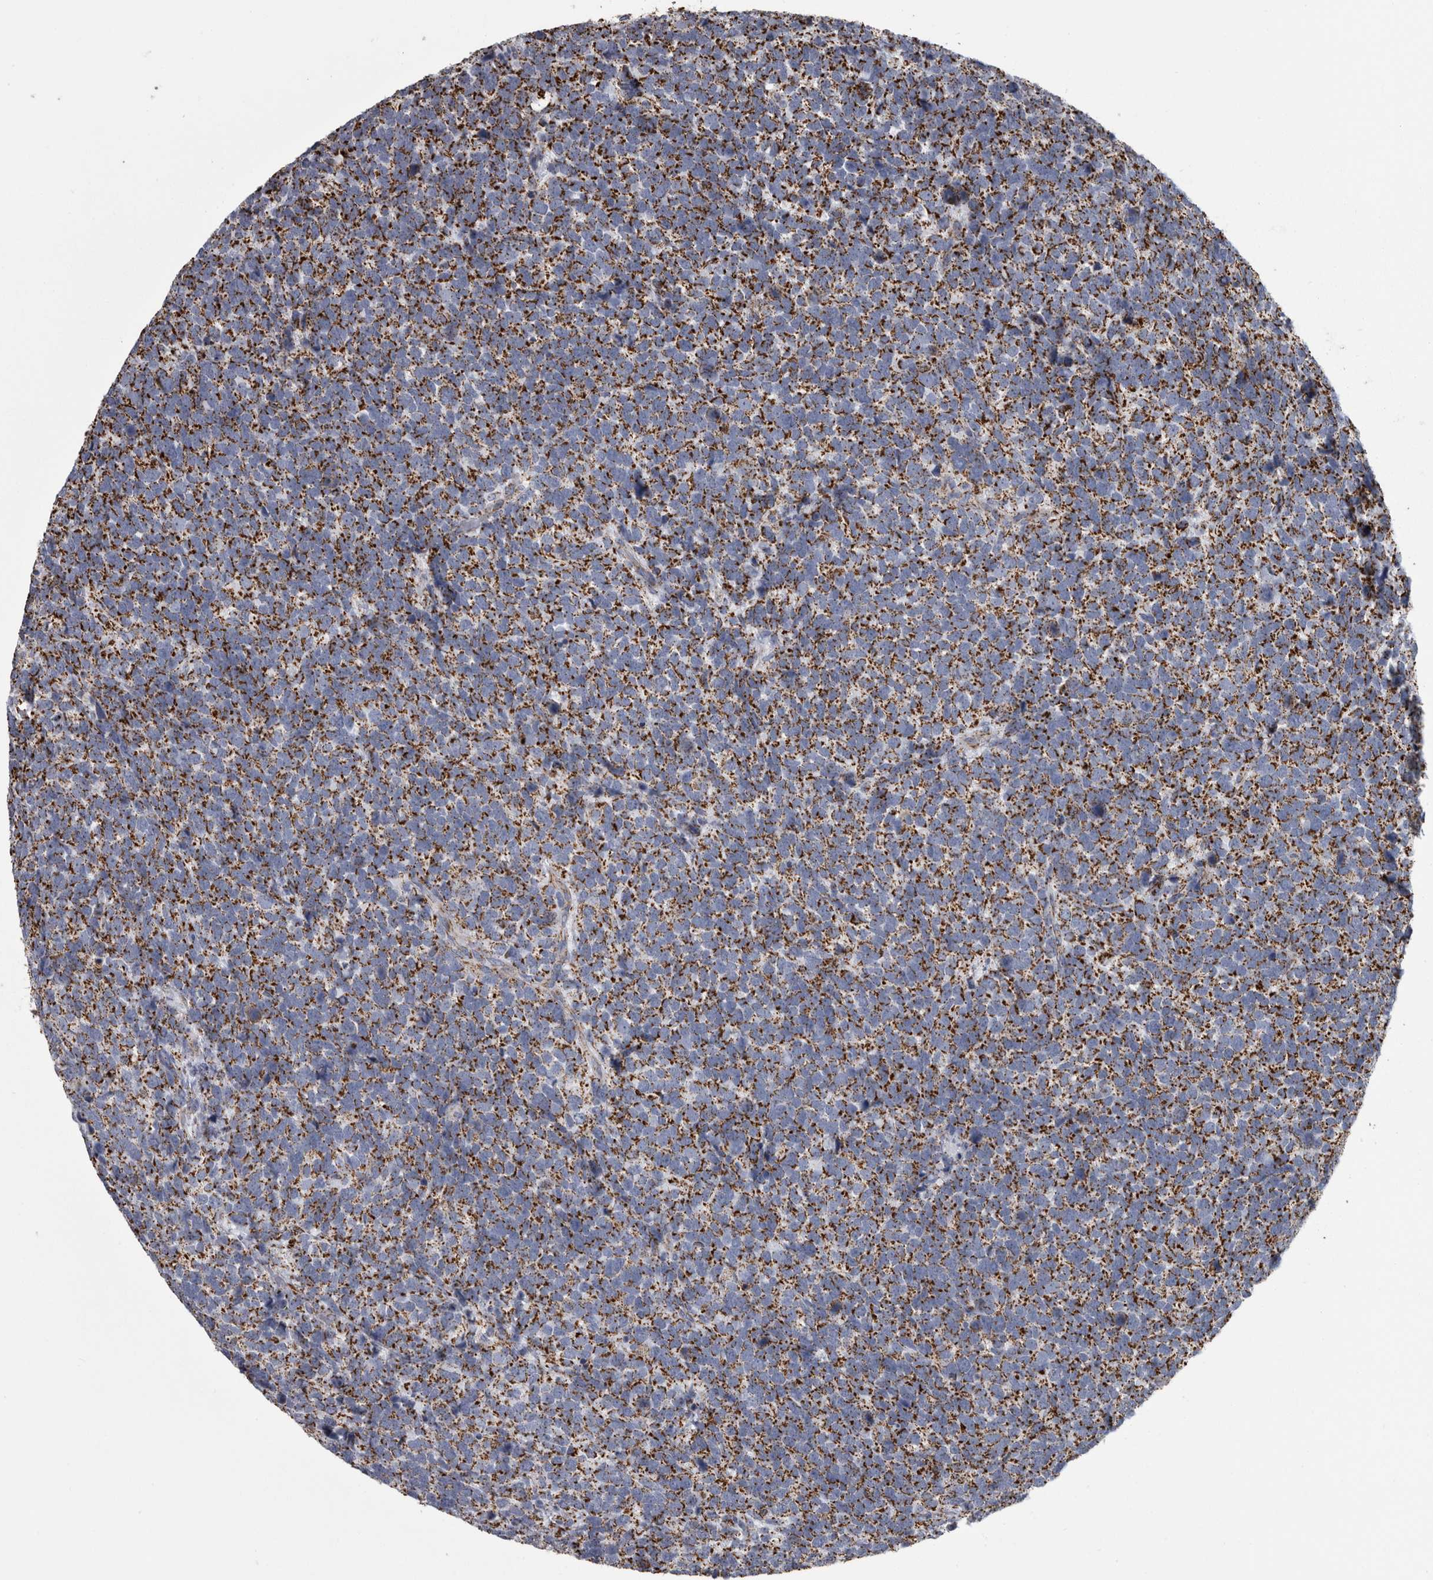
{"staining": {"intensity": "strong", "quantity": ">75%", "location": "cytoplasmic/membranous"}, "tissue": "urothelial cancer", "cell_type": "Tumor cells", "image_type": "cancer", "snomed": [{"axis": "morphology", "description": "Urothelial carcinoma, High grade"}, {"axis": "topography", "description": "Urinary bladder"}], "caption": "Urothelial cancer stained with a protein marker reveals strong staining in tumor cells.", "gene": "MDH2", "patient": {"sex": "female", "age": 82}}